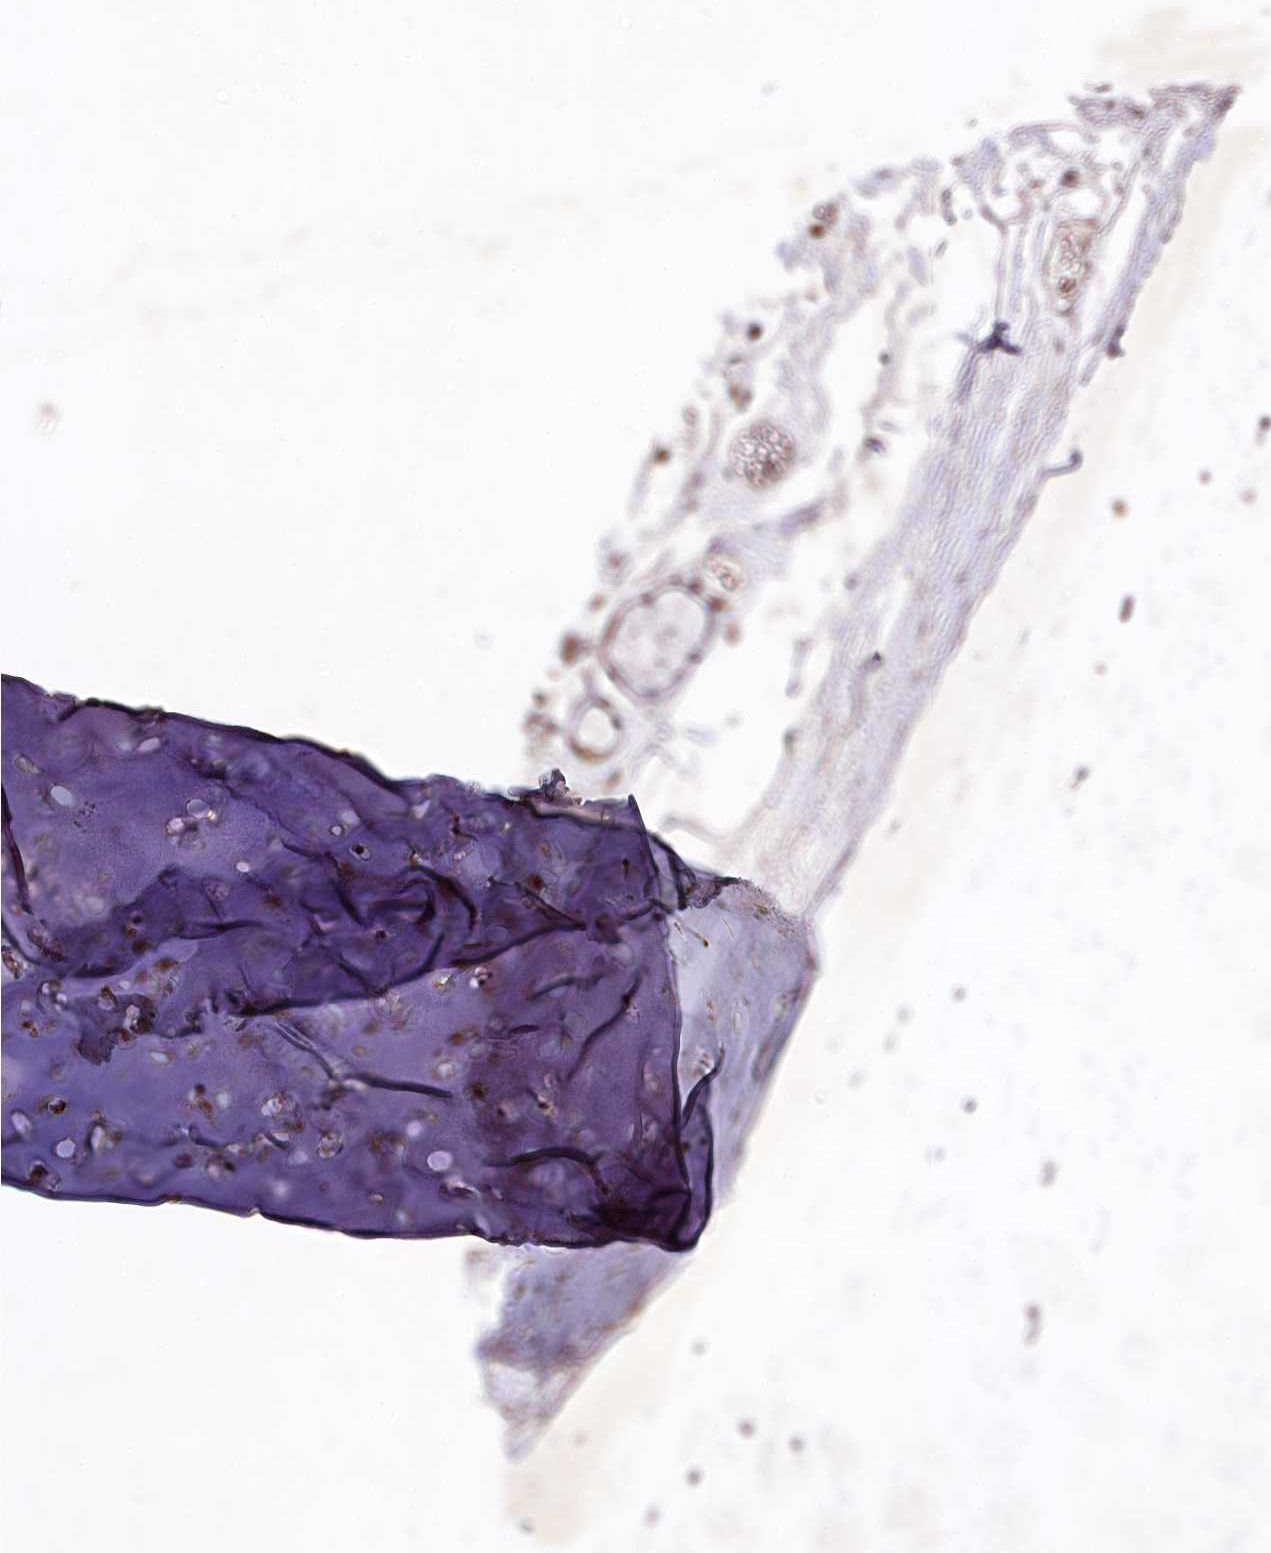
{"staining": {"intensity": "strong", "quantity": ">75%", "location": "nuclear"}, "tissue": "adipose tissue", "cell_type": "Adipocytes", "image_type": "normal", "snomed": [{"axis": "morphology", "description": "Normal tissue, NOS"}, {"axis": "topography", "description": "Lymph node"}, {"axis": "topography", "description": "Bronchus"}], "caption": "High-magnification brightfield microscopy of unremarkable adipose tissue stained with DAB (brown) and counterstained with hematoxylin (blue). adipocytes exhibit strong nuclear staining is present in approximately>75% of cells.", "gene": "DMP1", "patient": {"sex": "male", "age": 63}}